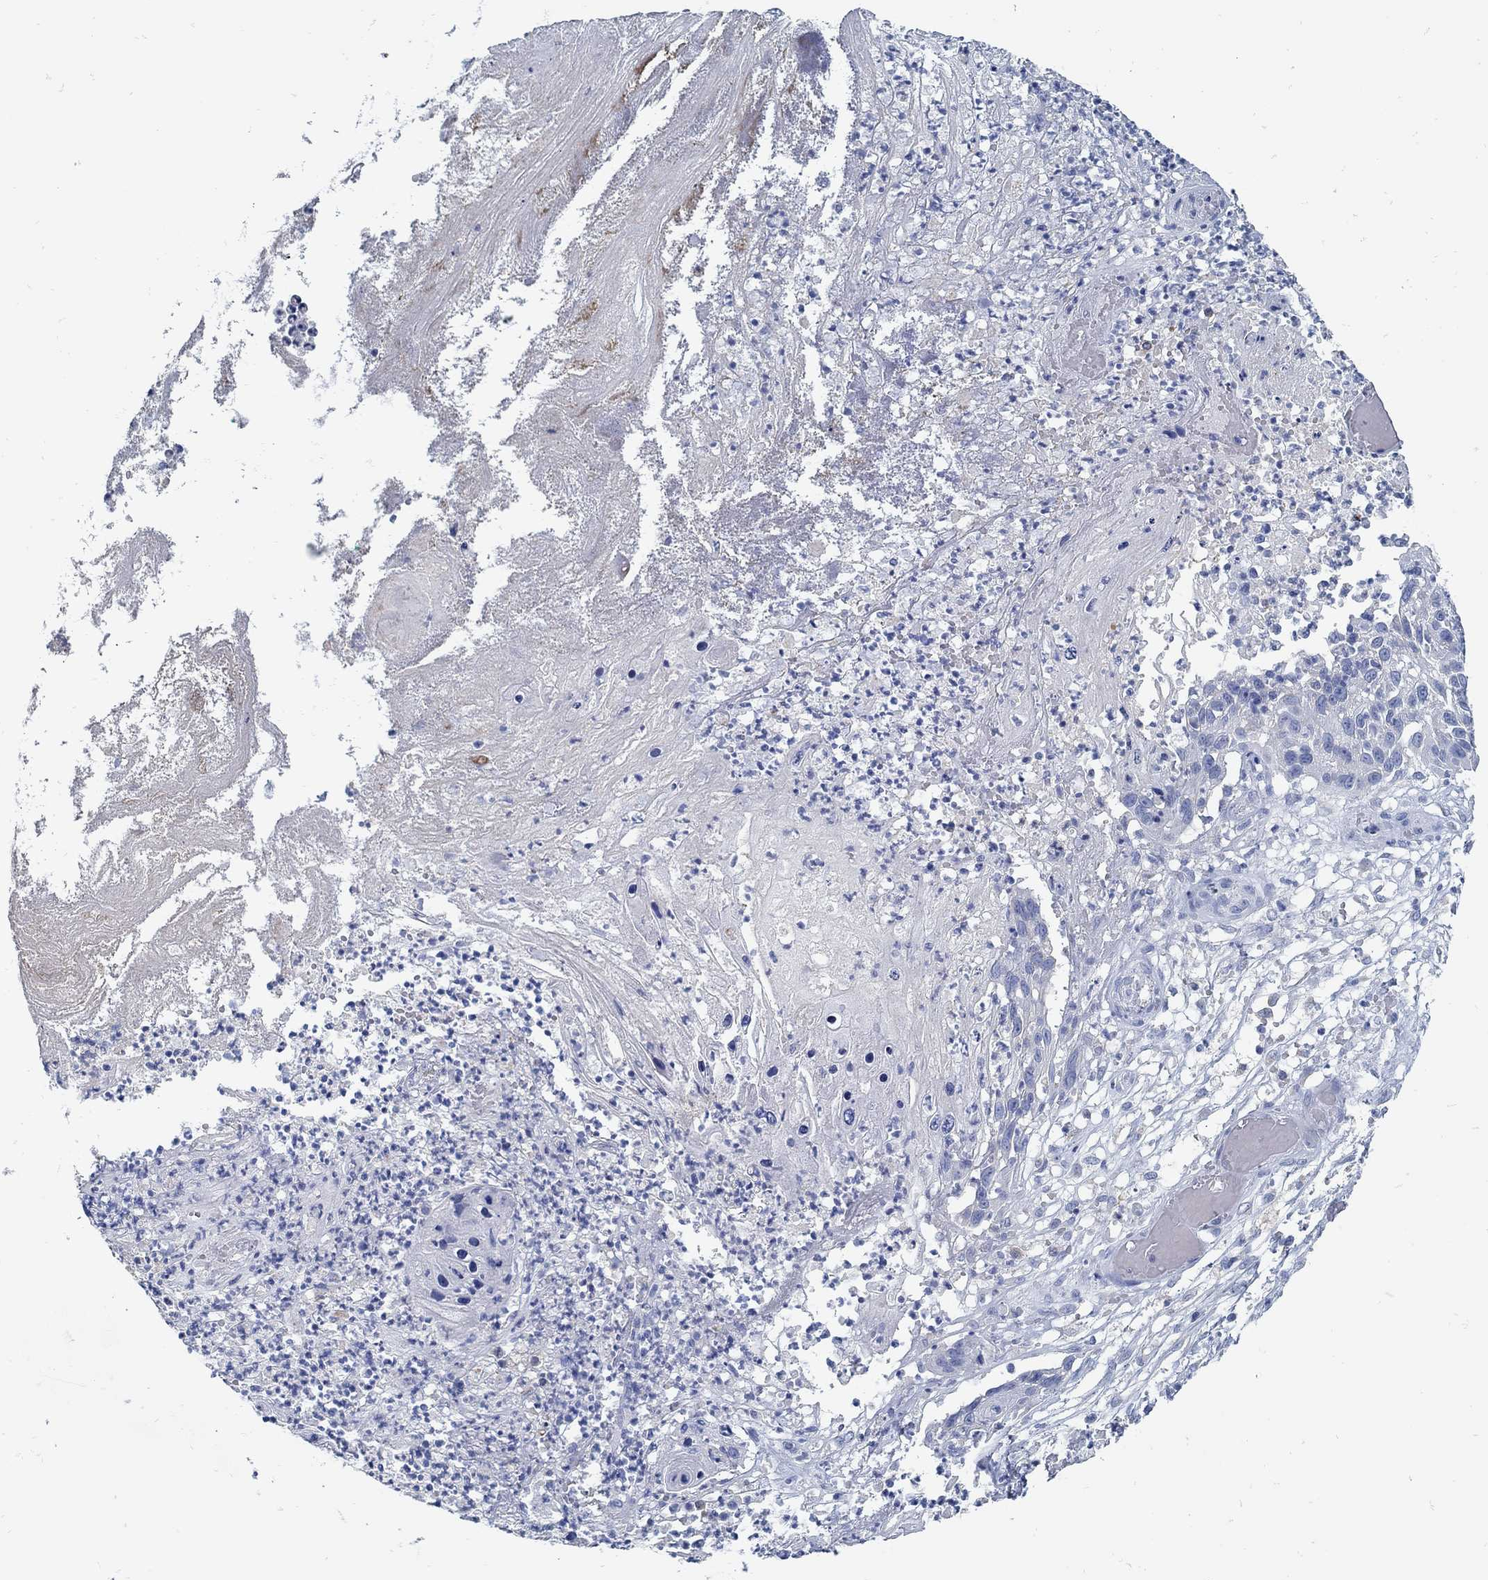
{"staining": {"intensity": "negative", "quantity": "none", "location": "none"}, "tissue": "skin cancer", "cell_type": "Tumor cells", "image_type": "cancer", "snomed": [{"axis": "morphology", "description": "Squamous cell carcinoma, NOS"}, {"axis": "topography", "description": "Skin"}], "caption": "An immunohistochemistry histopathology image of skin cancer (squamous cell carcinoma) is shown. There is no staining in tumor cells of skin cancer (squamous cell carcinoma).", "gene": "ZFAND4", "patient": {"sex": "male", "age": 92}}